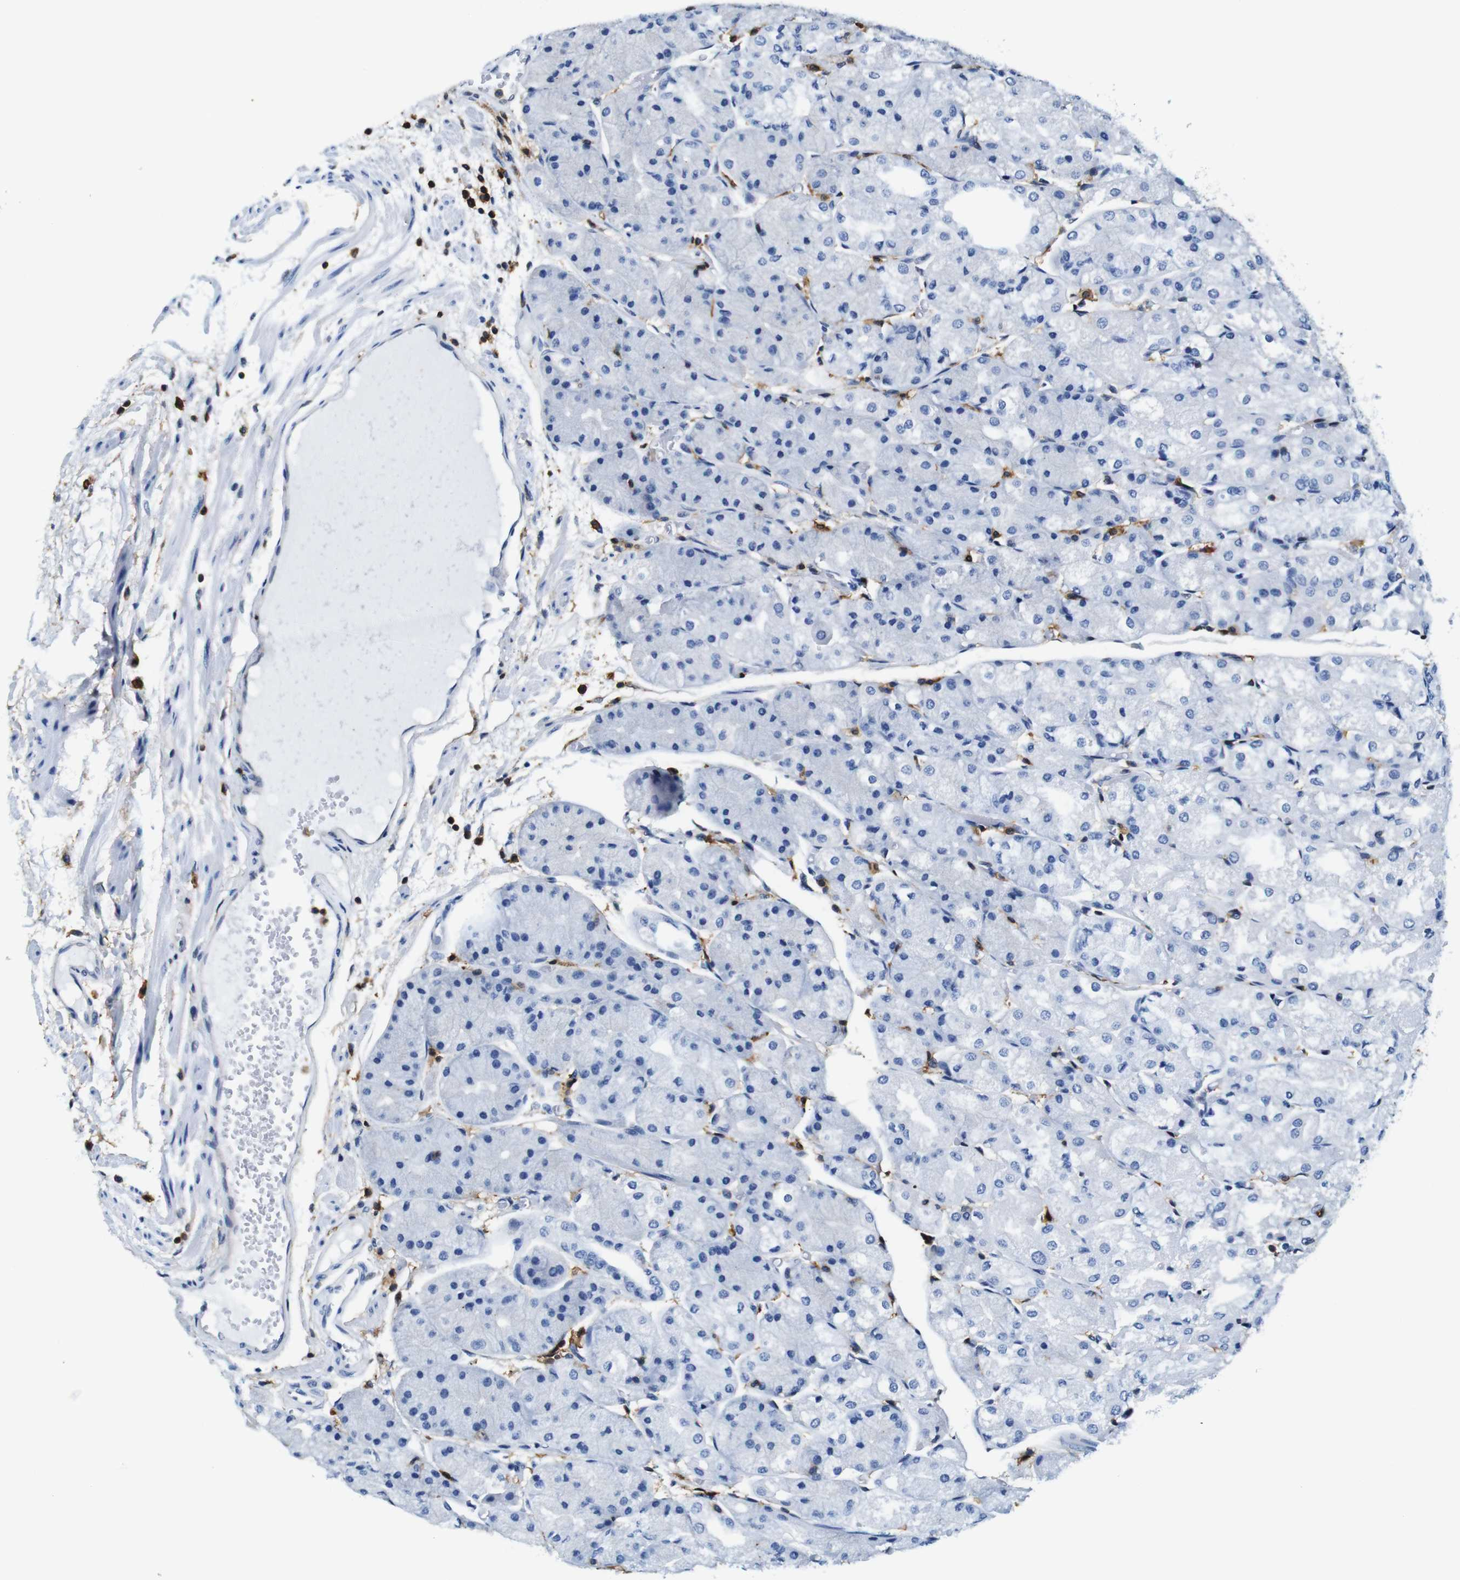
{"staining": {"intensity": "negative", "quantity": "none", "location": "none"}, "tissue": "stomach", "cell_type": "Glandular cells", "image_type": "normal", "snomed": [{"axis": "morphology", "description": "Normal tissue, NOS"}, {"axis": "topography", "description": "Stomach, upper"}], "caption": "IHC image of normal stomach: stomach stained with DAB (3,3'-diaminobenzidine) shows no significant protein positivity in glandular cells. (DAB (3,3'-diaminobenzidine) immunohistochemistry (IHC), high magnification).", "gene": "ANXA1", "patient": {"sex": "male", "age": 72}}